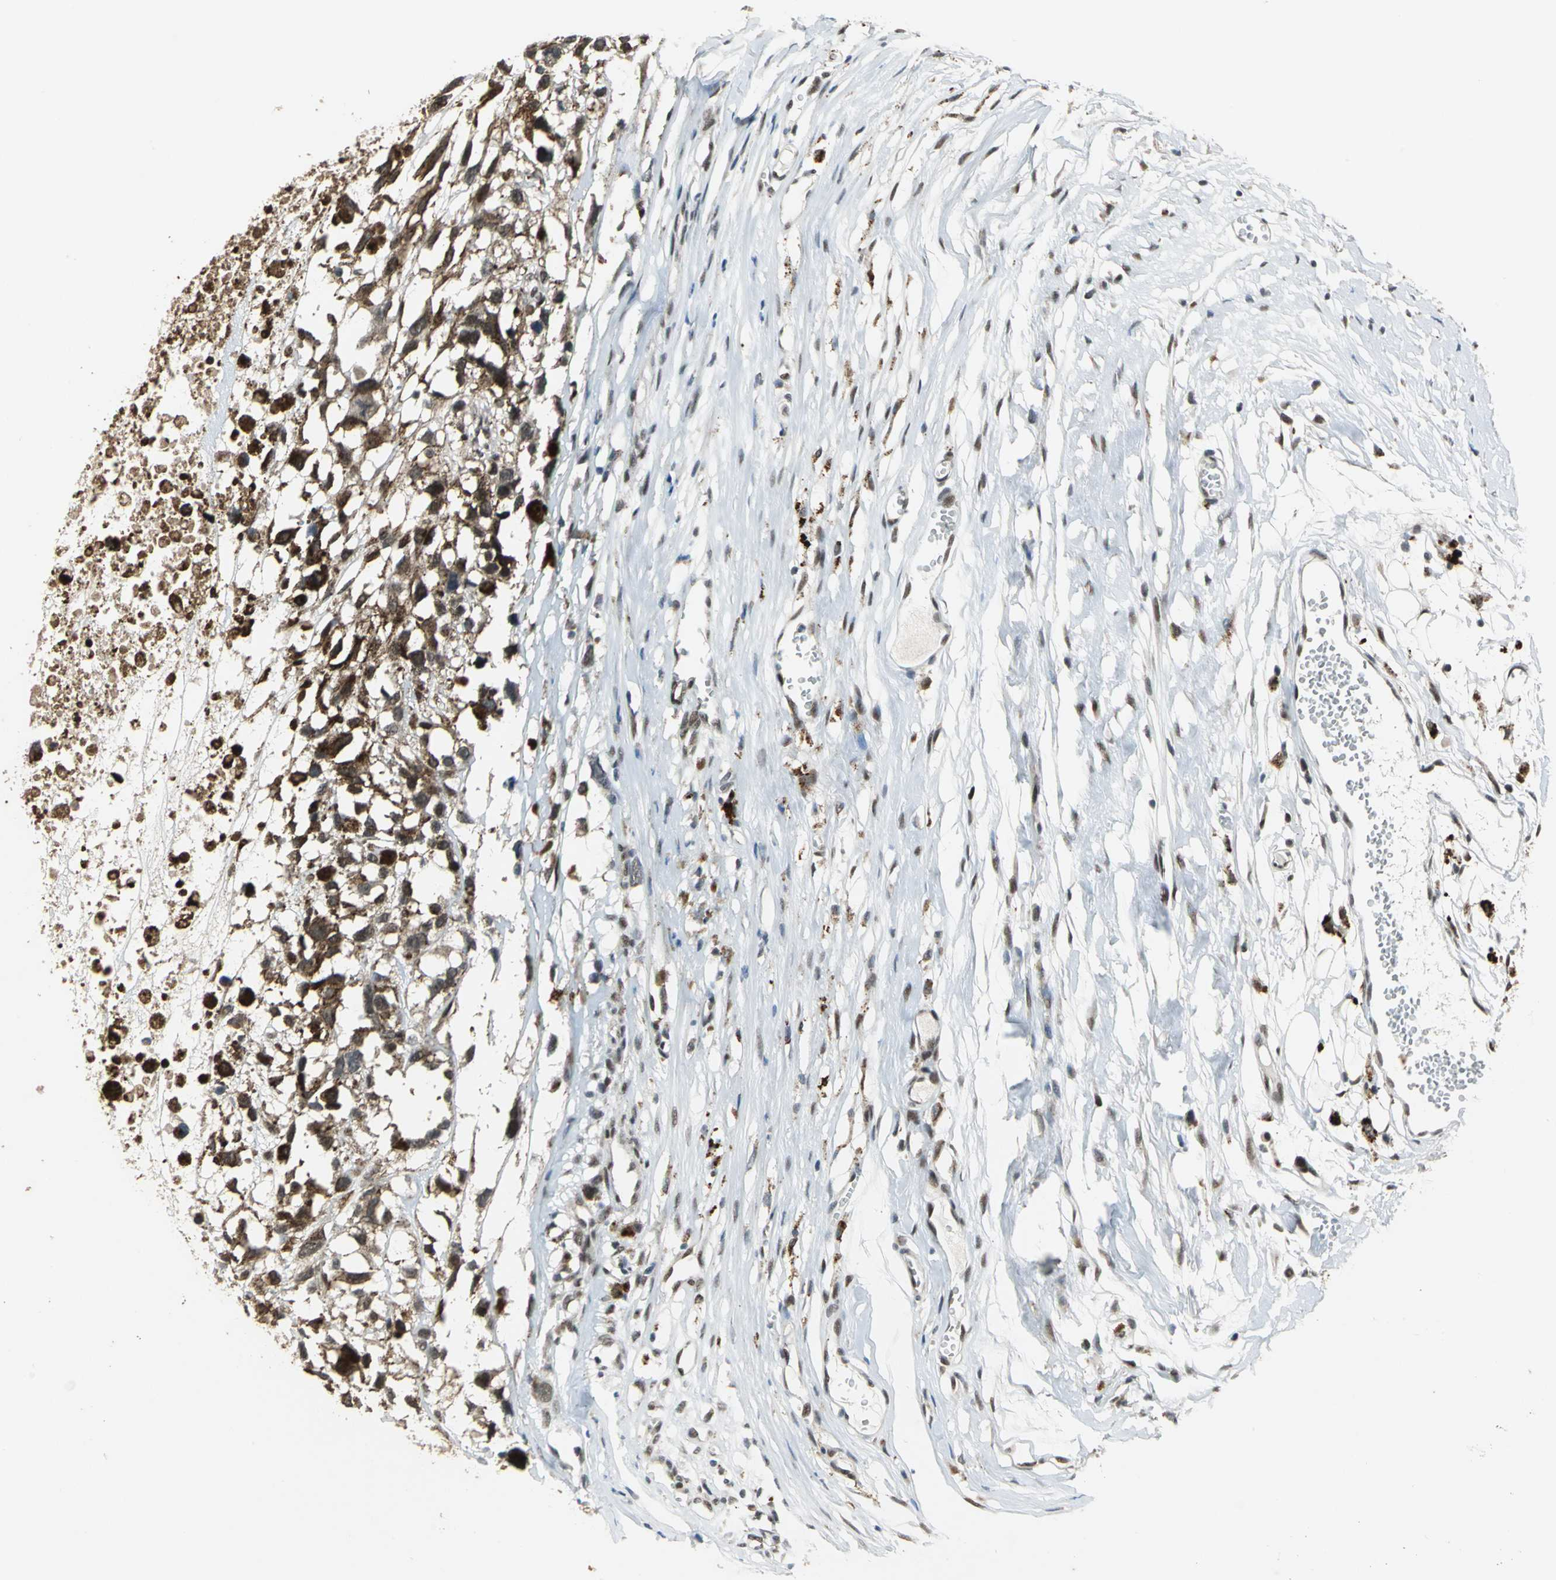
{"staining": {"intensity": "strong", "quantity": ">75%", "location": "cytoplasmic/membranous,nuclear"}, "tissue": "melanoma", "cell_type": "Tumor cells", "image_type": "cancer", "snomed": [{"axis": "morphology", "description": "Malignant melanoma, Metastatic site"}, {"axis": "topography", "description": "Lymph node"}], "caption": "Protein staining displays strong cytoplasmic/membranous and nuclear positivity in about >75% of tumor cells in malignant melanoma (metastatic site).", "gene": "ELF2", "patient": {"sex": "male", "age": 59}}